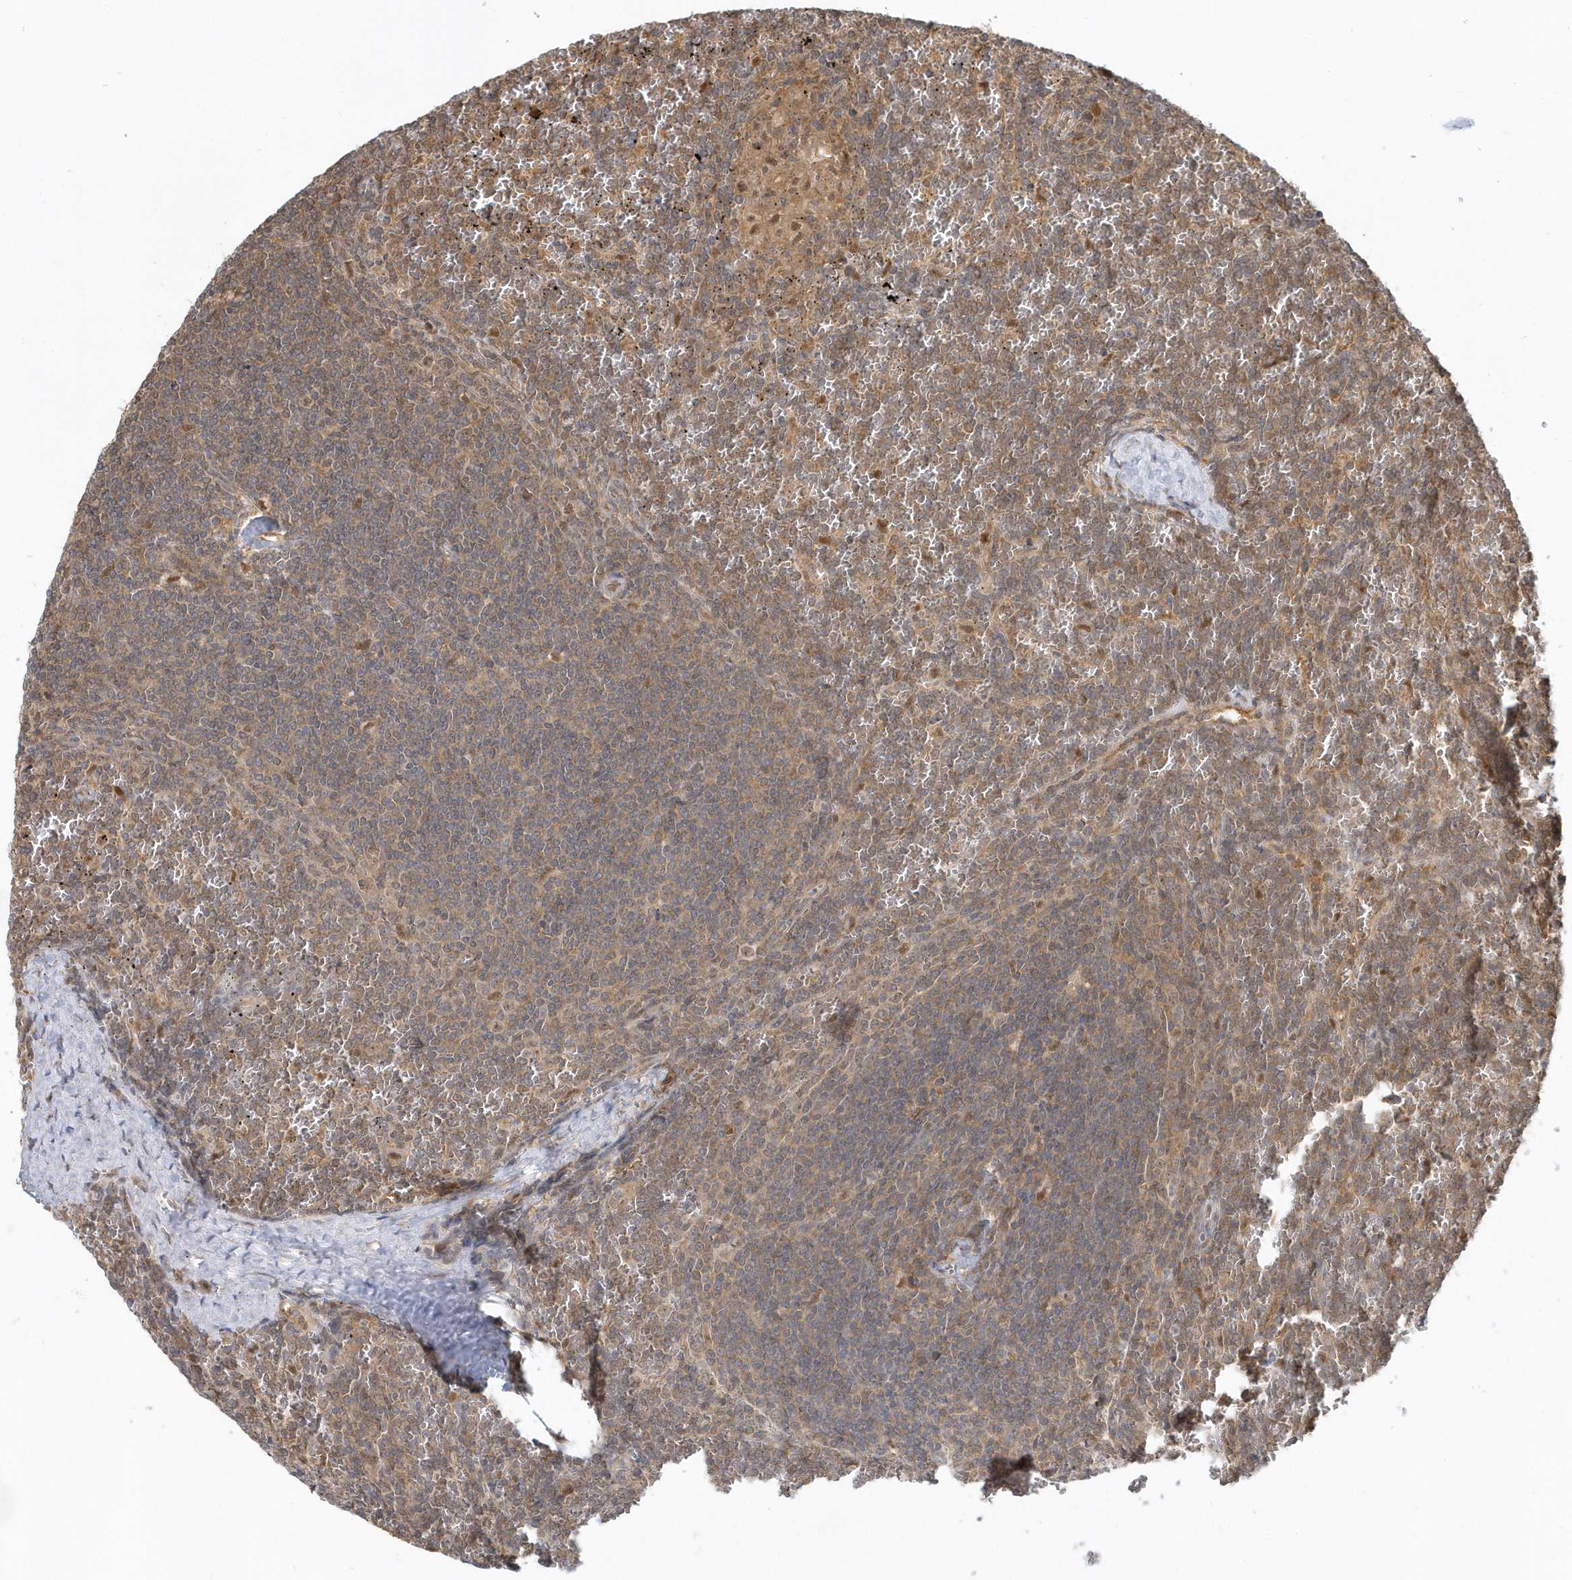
{"staining": {"intensity": "weak", "quantity": "25%-75%", "location": "cytoplasmic/membranous"}, "tissue": "lymphoma", "cell_type": "Tumor cells", "image_type": "cancer", "snomed": [{"axis": "morphology", "description": "Malignant lymphoma, non-Hodgkin's type, Low grade"}, {"axis": "topography", "description": "Spleen"}], "caption": "Weak cytoplasmic/membranous protein positivity is seen in about 25%-75% of tumor cells in lymphoma.", "gene": "PSMD6", "patient": {"sex": "female", "age": 19}}